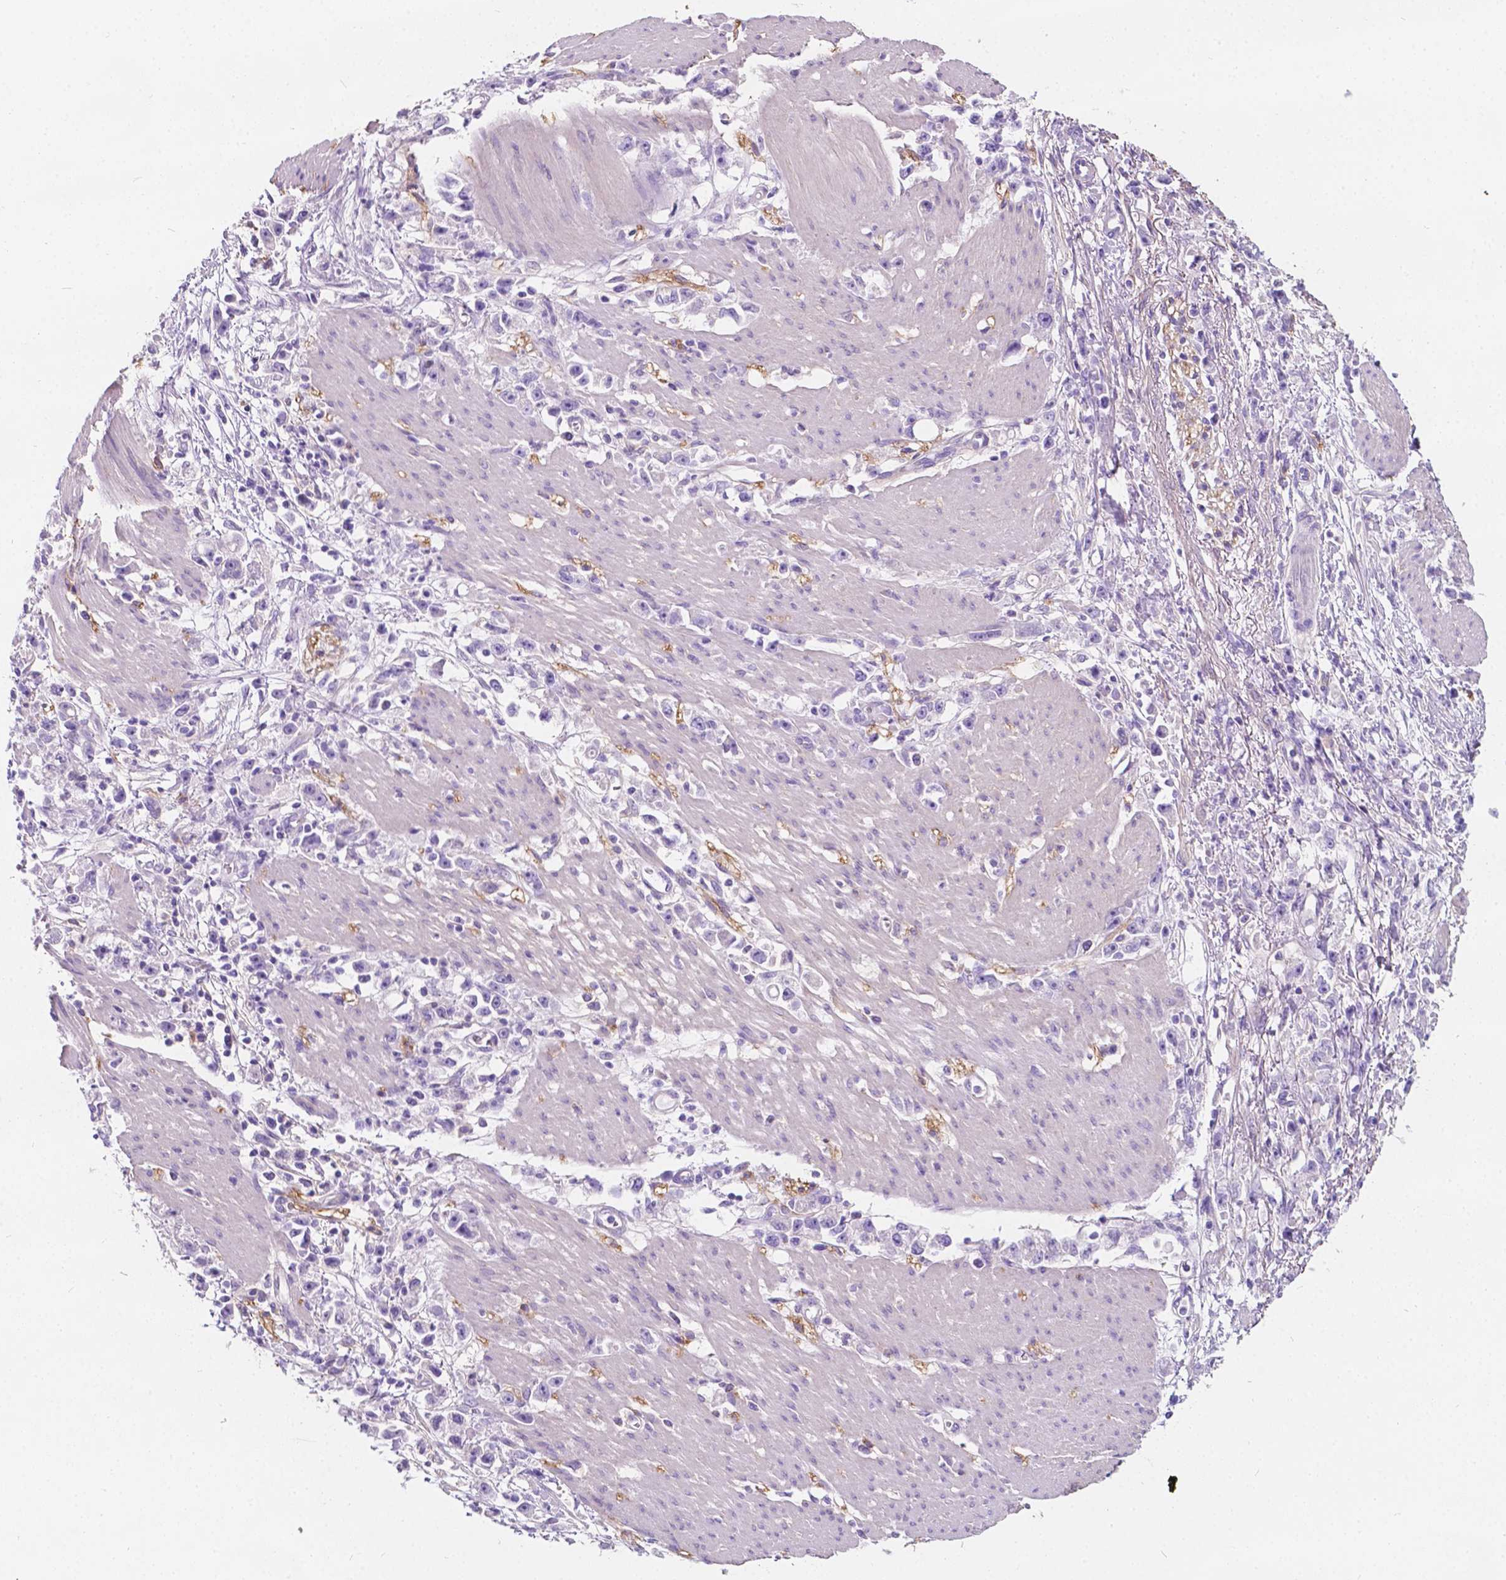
{"staining": {"intensity": "negative", "quantity": "none", "location": "none"}, "tissue": "stomach cancer", "cell_type": "Tumor cells", "image_type": "cancer", "snomed": [{"axis": "morphology", "description": "Adenocarcinoma, NOS"}, {"axis": "topography", "description": "Stomach"}], "caption": "Tumor cells show no significant staining in stomach adenocarcinoma. (DAB immunohistochemistry (IHC) with hematoxylin counter stain).", "gene": "GNAO1", "patient": {"sex": "female", "age": 59}}